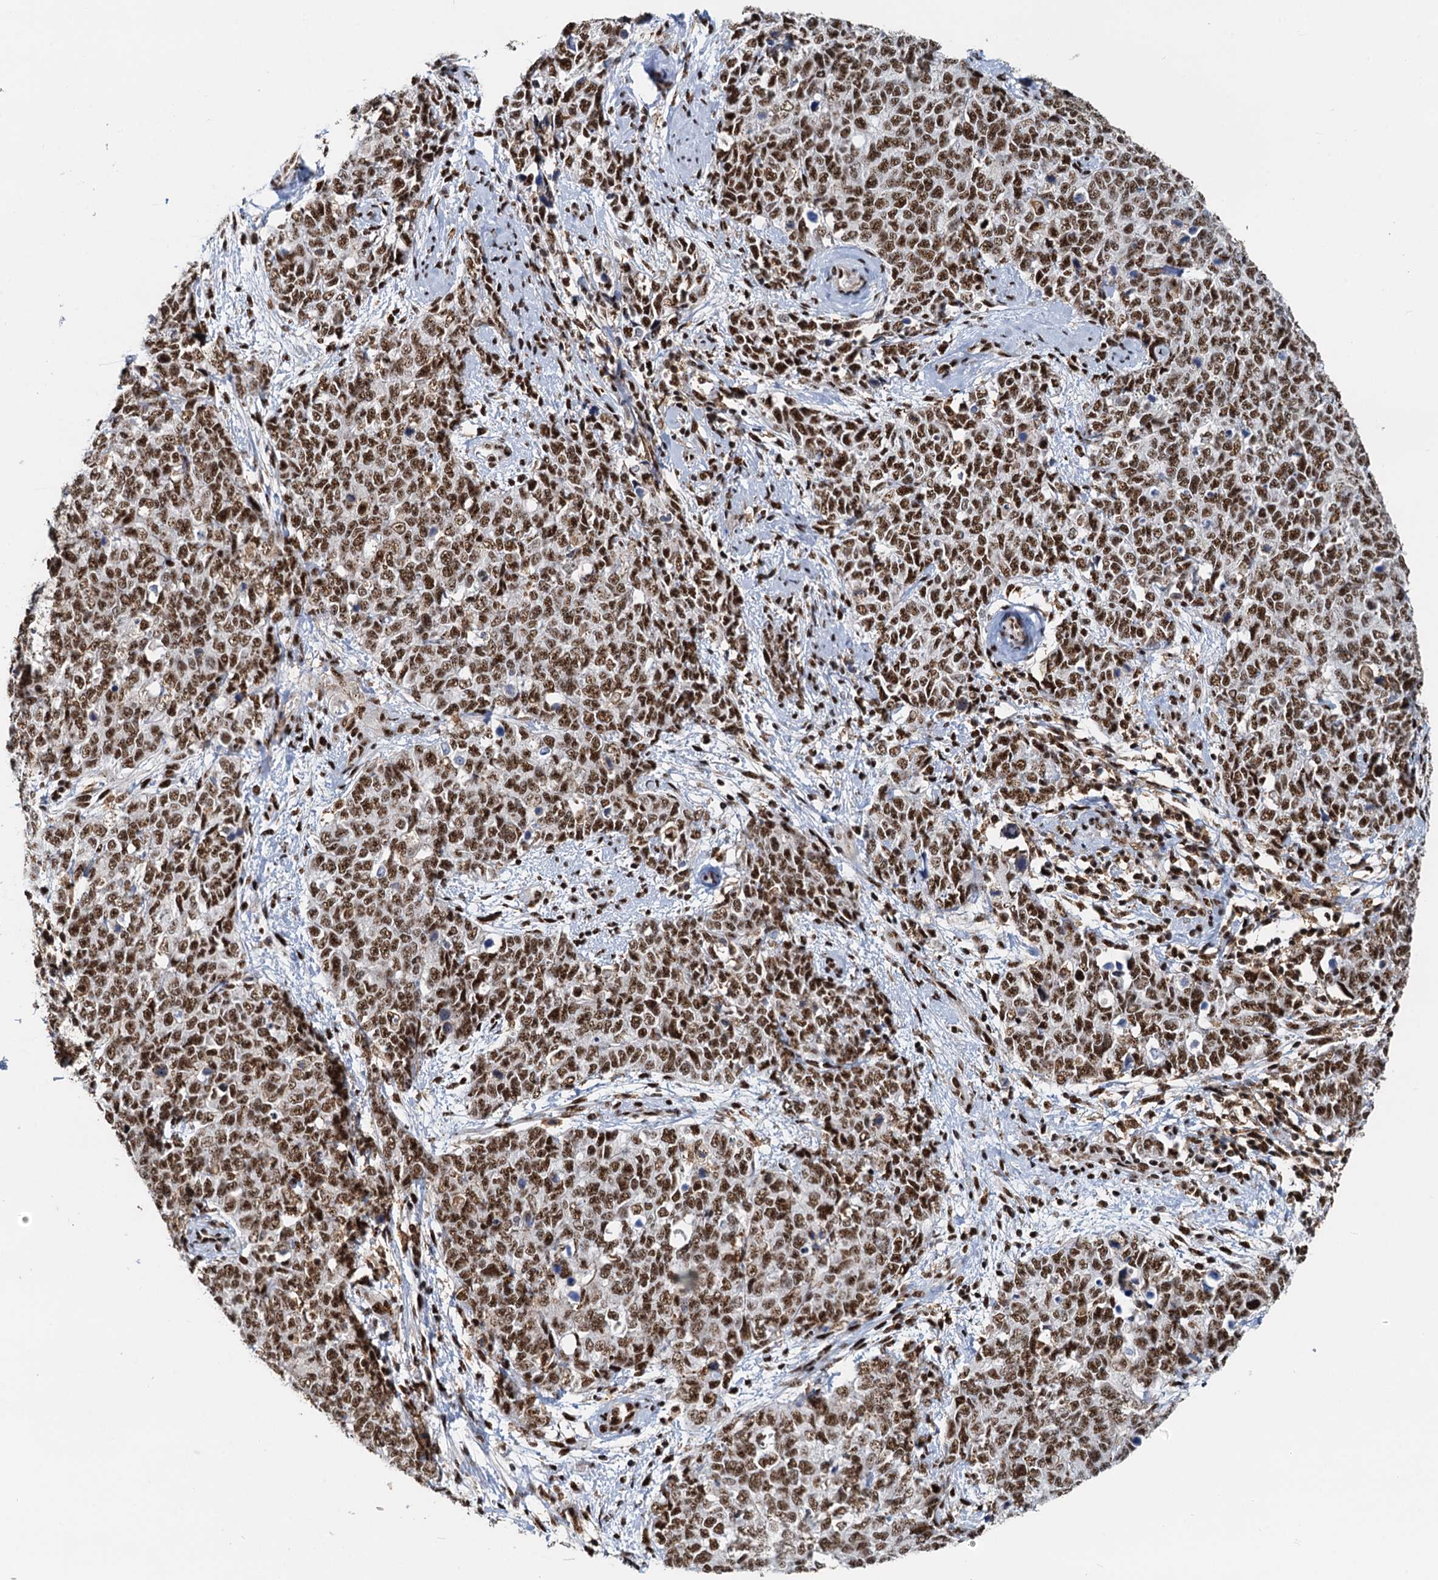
{"staining": {"intensity": "moderate", "quantity": ">75%", "location": "nuclear"}, "tissue": "cervical cancer", "cell_type": "Tumor cells", "image_type": "cancer", "snomed": [{"axis": "morphology", "description": "Squamous cell carcinoma, NOS"}, {"axis": "topography", "description": "Cervix"}], "caption": "IHC of cervical cancer (squamous cell carcinoma) demonstrates medium levels of moderate nuclear staining in approximately >75% of tumor cells.", "gene": "RBM26", "patient": {"sex": "female", "age": 63}}